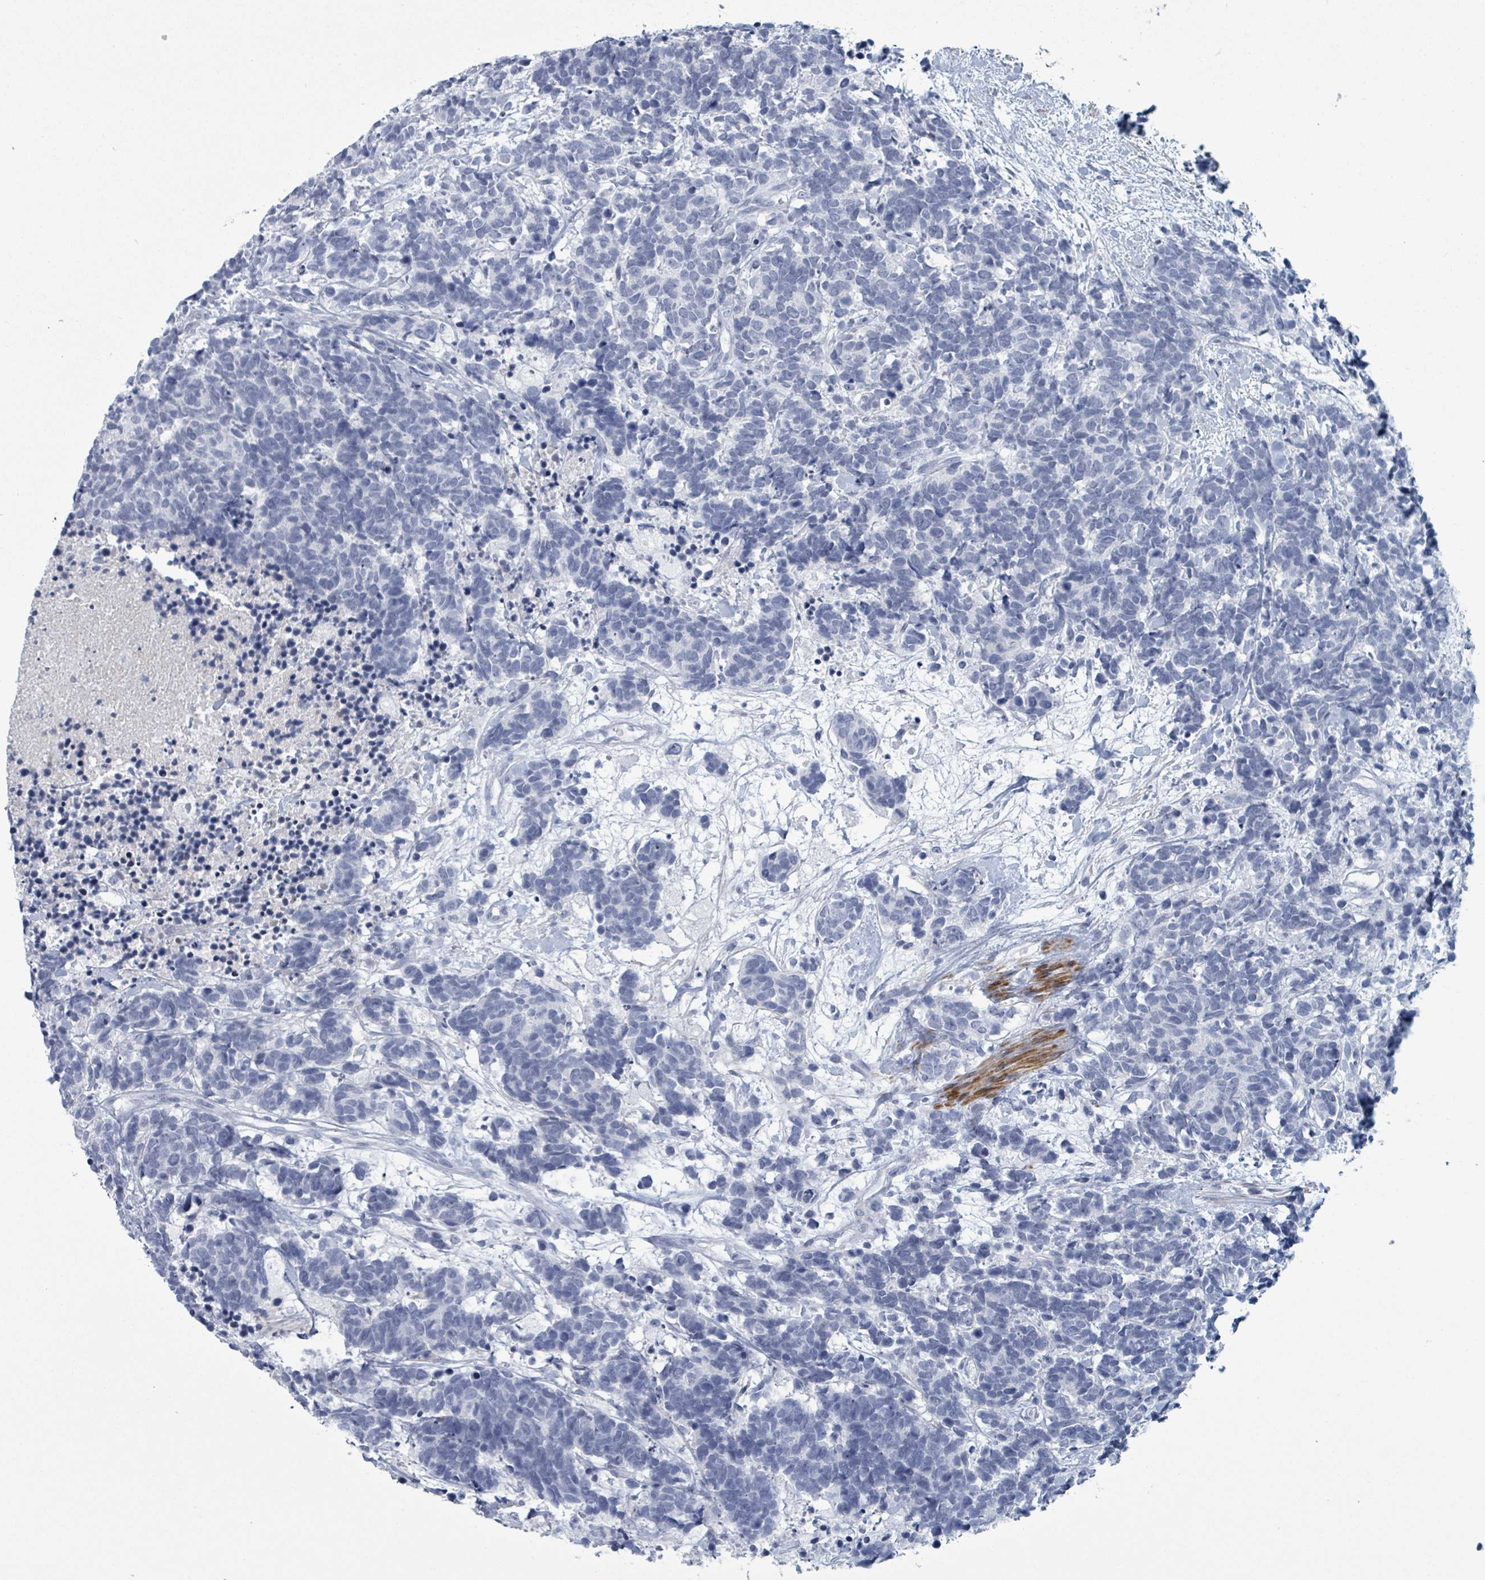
{"staining": {"intensity": "negative", "quantity": "none", "location": "none"}, "tissue": "carcinoid", "cell_type": "Tumor cells", "image_type": "cancer", "snomed": [{"axis": "morphology", "description": "Carcinoma, NOS"}, {"axis": "morphology", "description": "Carcinoid, malignant, NOS"}, {"axis": "topography", "description": "Prostate"}], "caption": "Immunohistochemistry micrograph of neoplastic tissue: carcinoid stained with DAB (3,3'-diaminobenzidine) reveals no significant protein expression in tumor cells. Nuclei are stained in blue.", "gene": "ZNF771", "patient": {"sex": "male", "age": 57}}